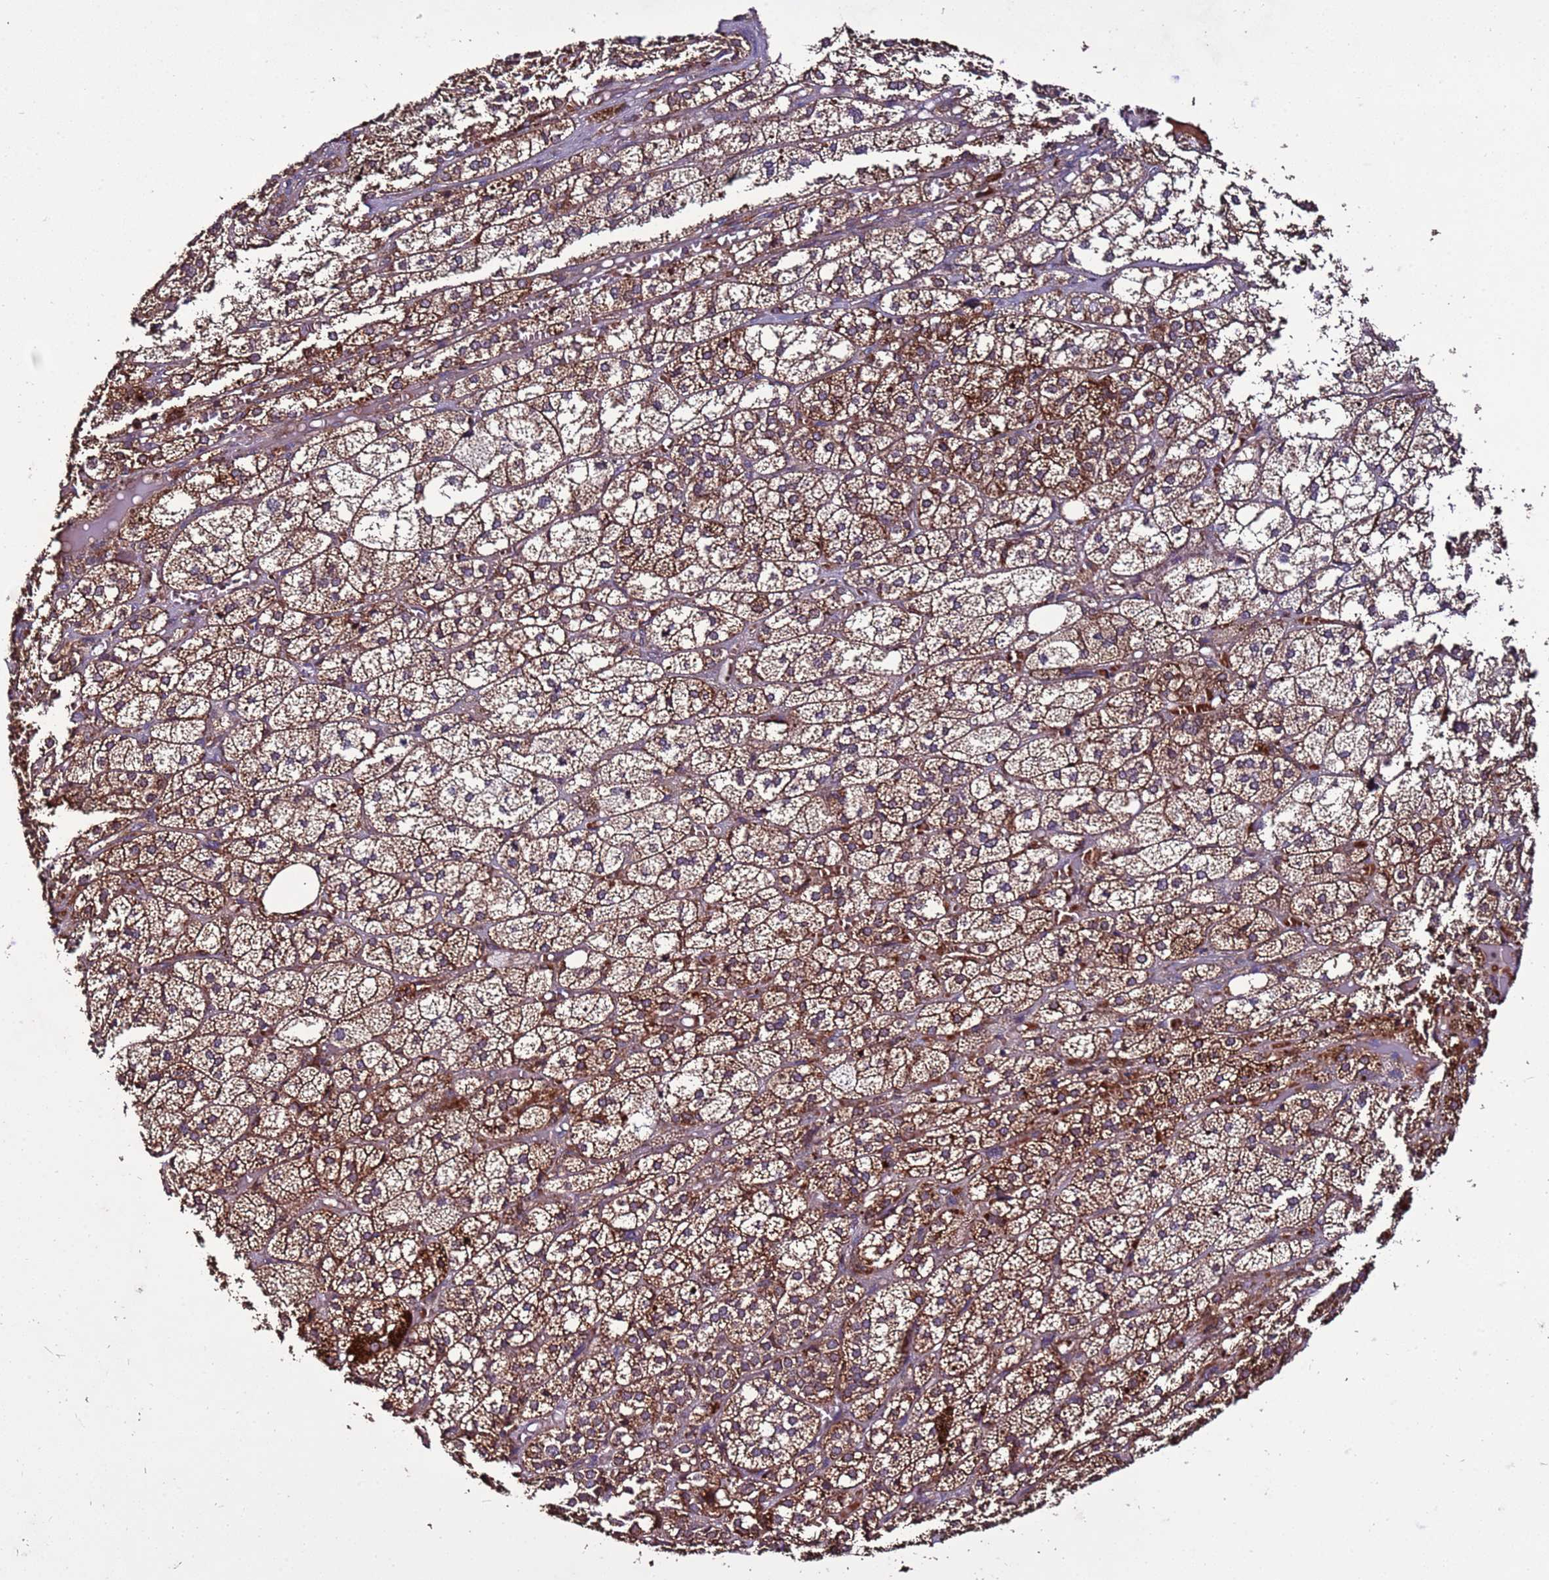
{"staining": {"intensity": "moderate", "quantity": ">75%", "location": "cytoplasmic/membranous"}, "tissue": "adrenal gland", "cell_type": "Glandular cells", "image_type": "normal", "snomed": [{"axis": "morphology", "description": "Normal tissue, NOS"}, {"axis": "topography", "description": "Adrenal gland"}], "caption": "Immunohistochemistry (DAB (3,3'-diaminobenzidine)) staining of benign adrenal gland reveals moderate cytoplasmic/membranous protein positivity in approximately >75% of glandular cells.", "gene": "RPS15A", "patient": {"sex": "female", "age": 61}}